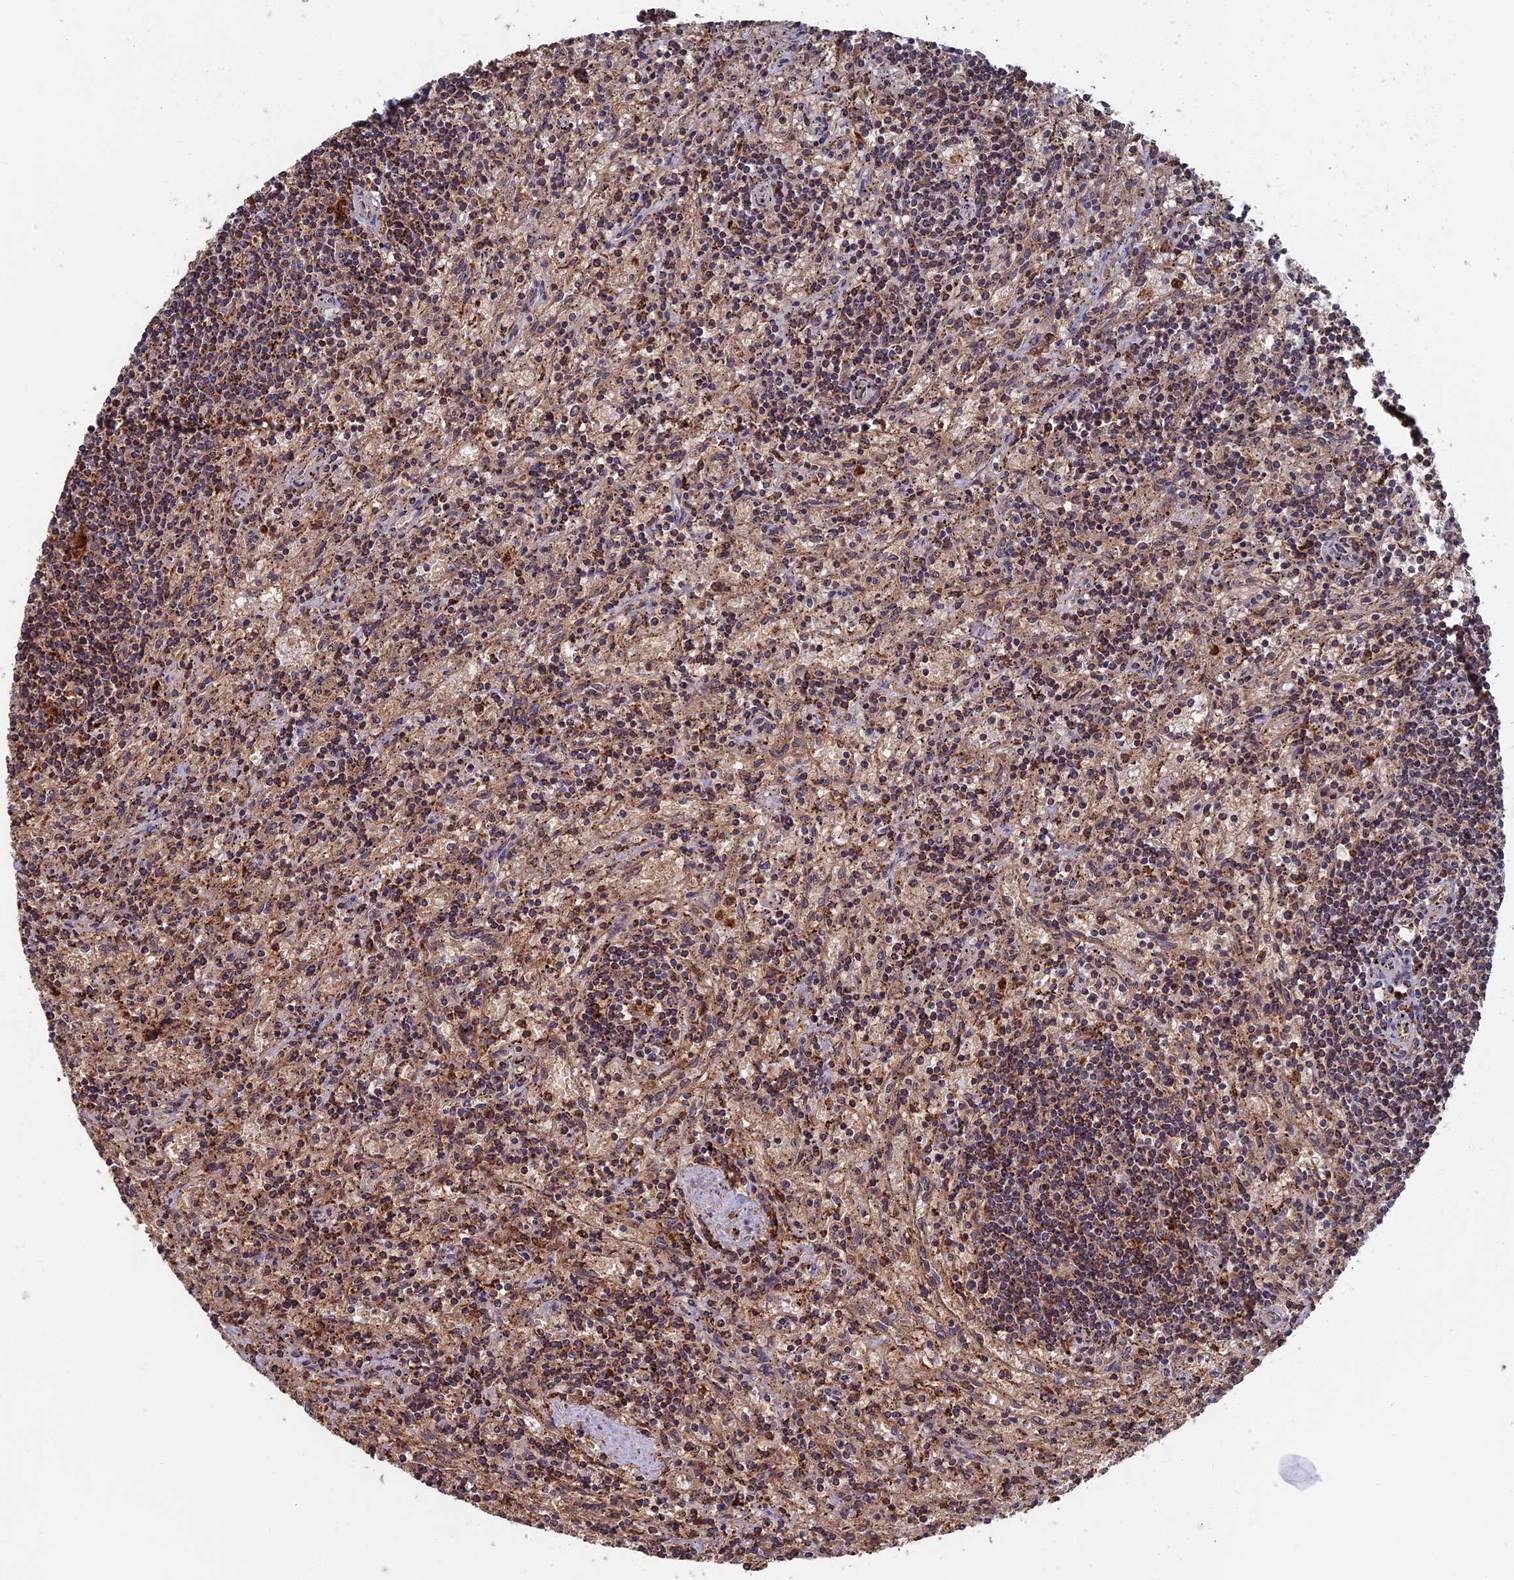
{"staining": {"intensity": "strong", "quantity": "25%-75%", "location": "cytoplasmic/membranous"}, "tissue": "lymphoma", "cell_type": "Tumor cells", "image_type": "cancer", "snomed": [{"axis": "morphology", "description": "Malignant lymphoma, non-Hodgkin's type, Low grade"}, {"axis": "topography", "description": "Spleen"}], "caption": "Human low-grade malignant lymphoma, non-Hodgkin's type stained for a protein (brown) exhibits strong cytoplasmic/membranous positive staining in approximately 25%-75% of tumor cells.", "gene": "SEC24D", "patient": {"sex": "male", "age": 76}}